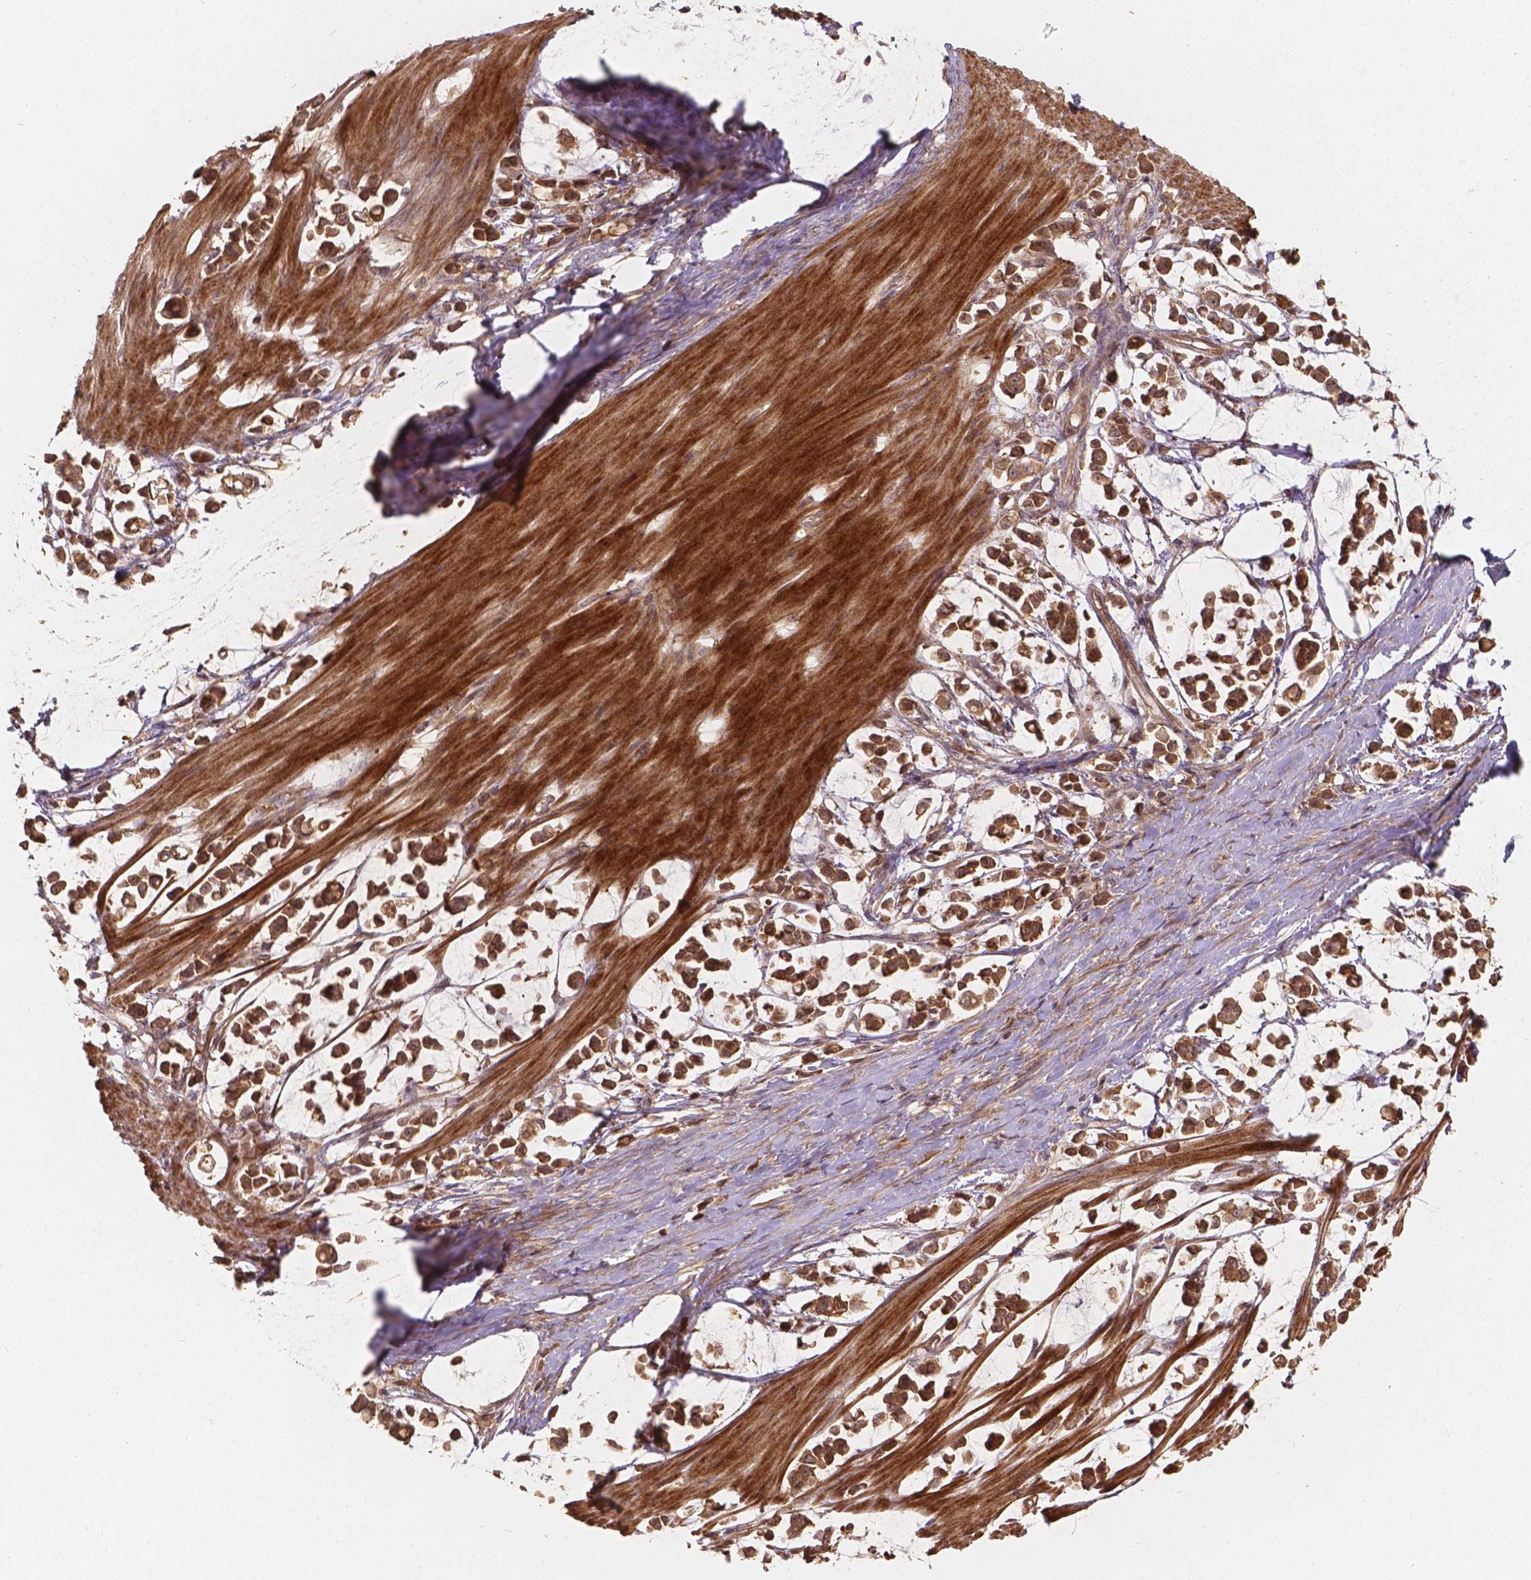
{"staining": {"intensity": "strong", "quantity": ">75%", "location": "cytoplasmic/membranous"}, "tissue": "stomach cancer", "cell_type": "Tumor cells", "image_type": "cancer", "snomed": [{"axis": "morphology", "description": "Adenocarcinoma, NOS"}, {"axis": "topography", "description": "Stomach"}], "caption": "Human stomach cancer stained for a protein (brown) displays strong cytoplasmic/membranous positive expression in about >75% of tumor cells.", "gene": "XPR1", "patient": {"sex": "male", "age": 82}}